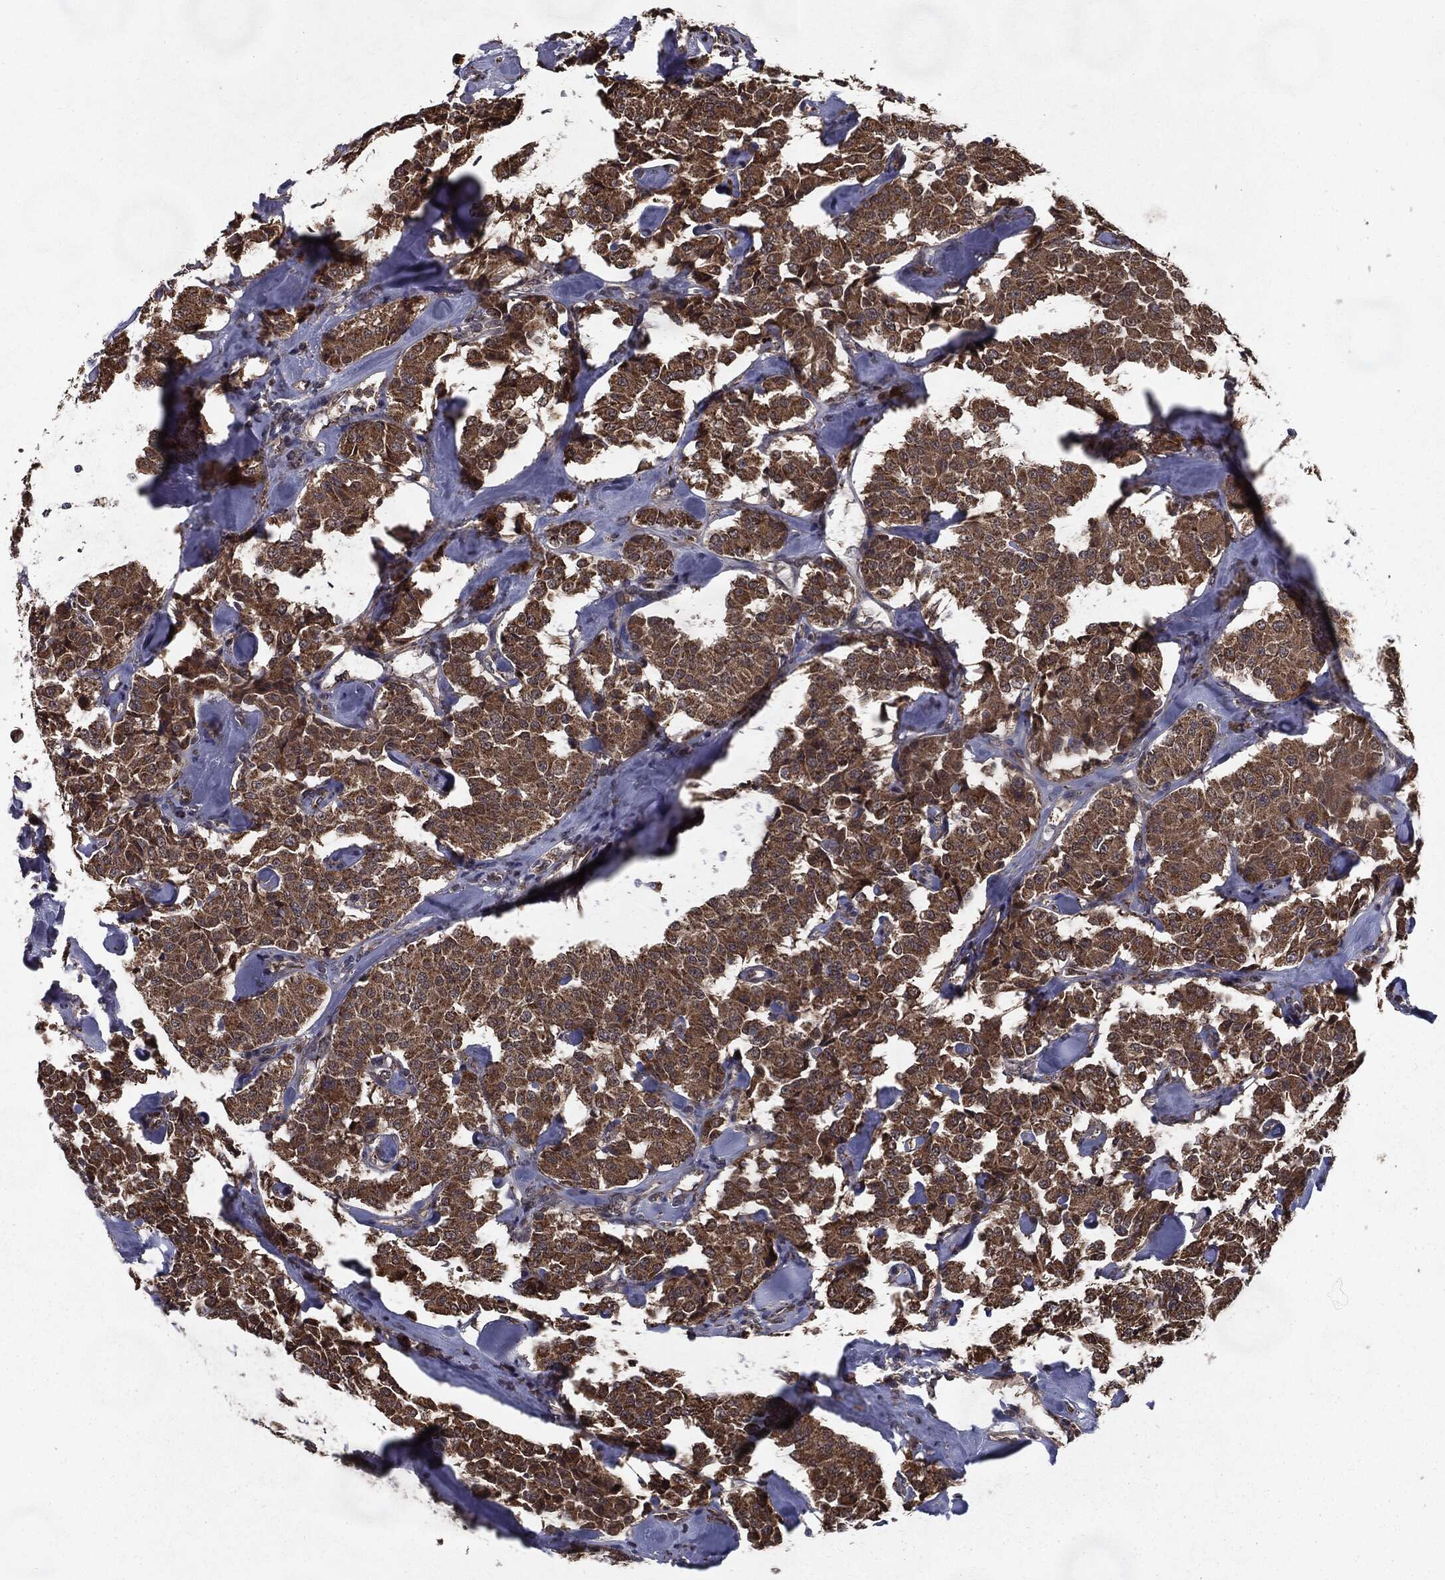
{"staining": {"intensity": "strong", "quantity": ">75%", "location": "cytoplasmic/membranous"}, "tissue": "carcinoid", "cell_type": "Tumor cells", "image_type": "cancer", "snomed": [{"axis": "morphology", "description": "Carcinoid, malignant, NOS"}, {"axis": "topography", "description": "Pancreas"}], "caption": "Protein expression analysis of human carcinoid reveals strong cytoplasmic/membranous staining in approximately >75% of tumor cells.", "gene": "HDAC5", "patient": {"sex": "male", "age": 41}}